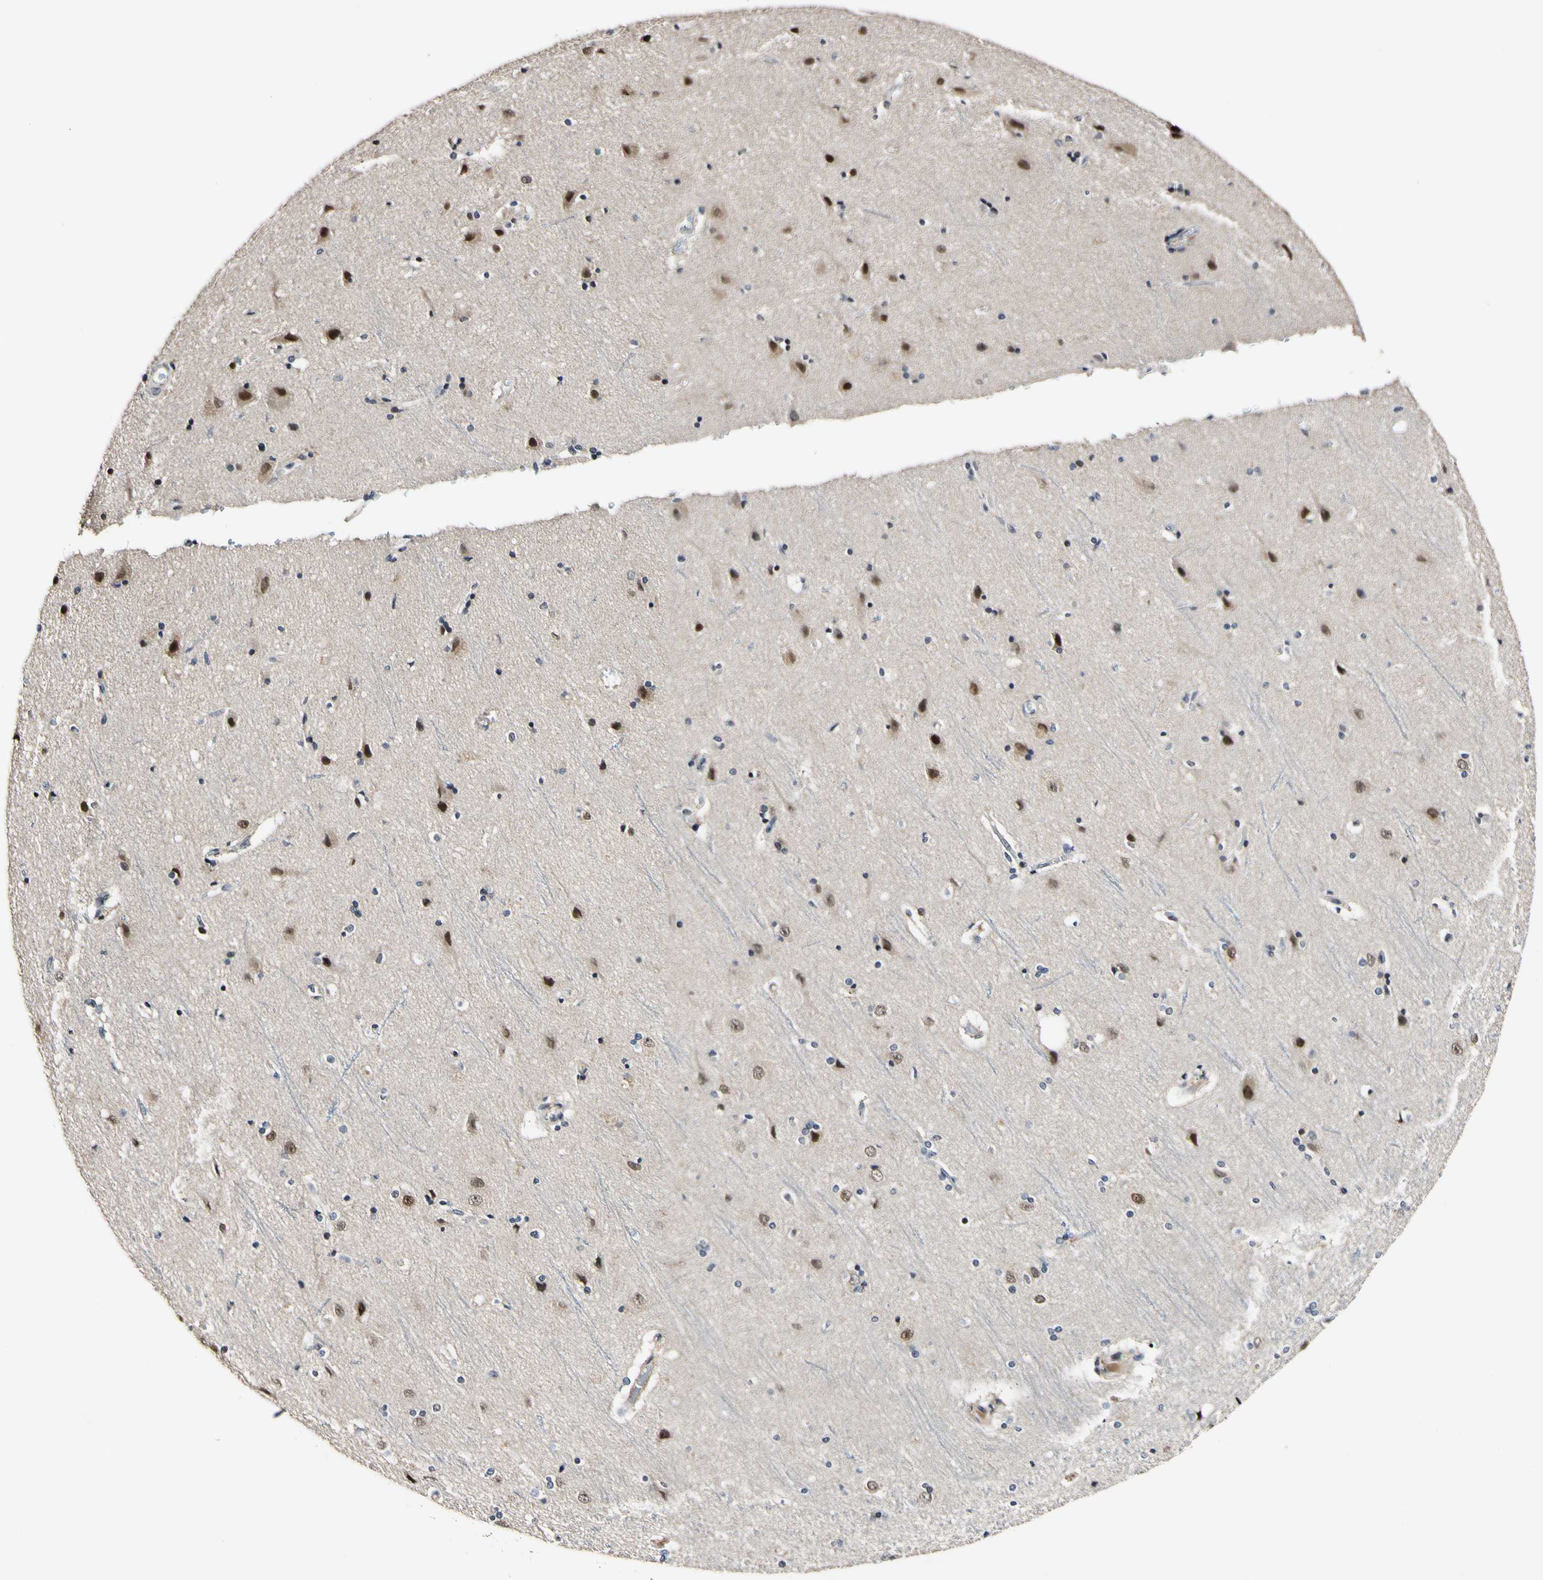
{"staining": {"intensity": "negative", "quantity": "none", "location": "none"}, "tissue": "cerebral cortex", "cell_type": "Endothelial cells", "image_type": "normal", "snomed": [{"axis": "morphology", "description": "Normal tissue, NOS"}, {"axis": "topography", "description": "Cerebral cortex"}], "caption": "The immunohistochemistry (IHC) image has no significant positivity in endothelial cells of cerebral cortex. The staining was performed using DAB to visualize the protein expression in brown, while the nuclei were stained in blue with hematoxylin (Magnification: 20x).", "gene": "POLR2F", "patient": {"sex": "female", "age": 54}}